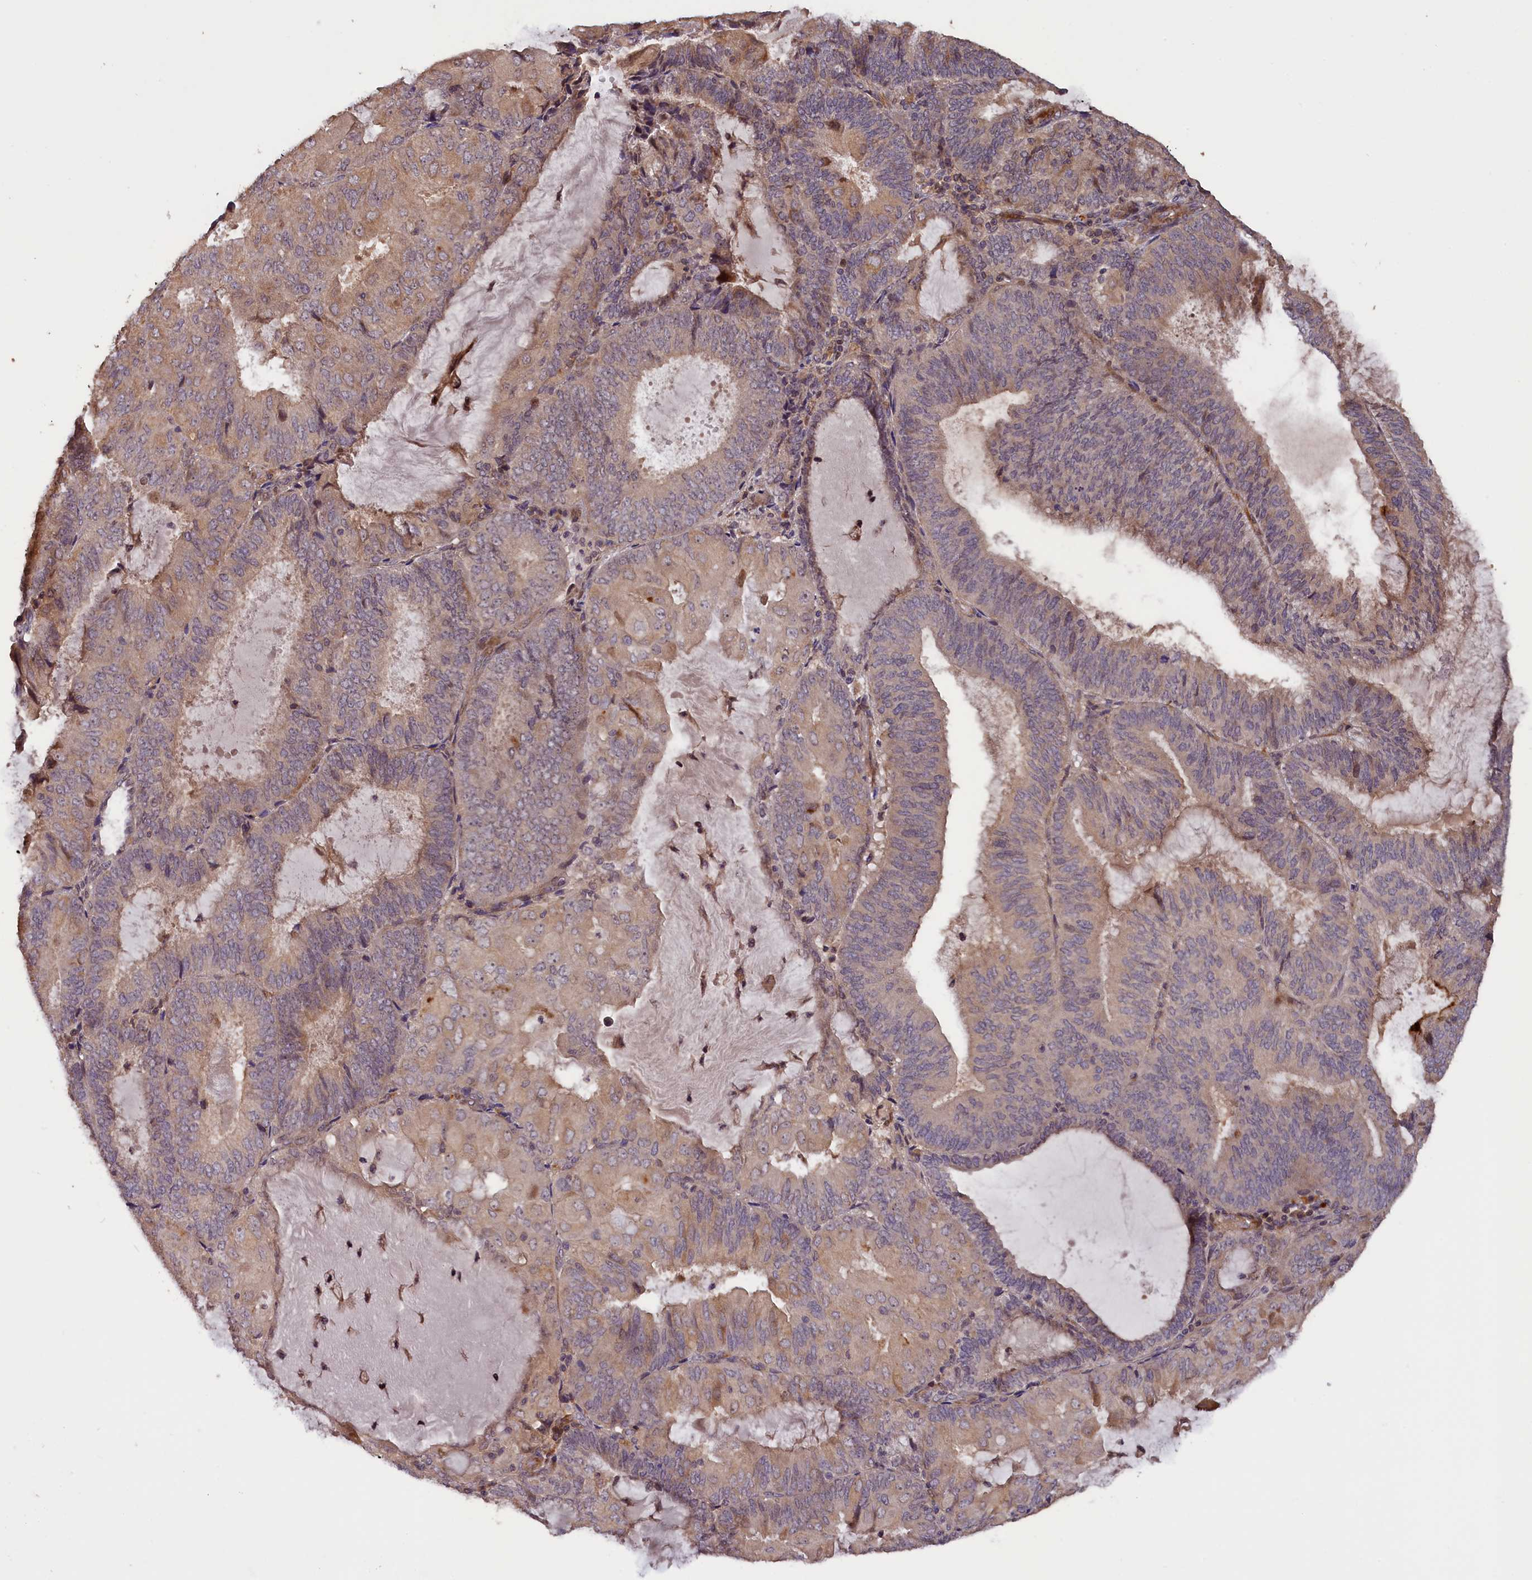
{"staining": {"intensity": "weak", "quantity": "25%-75%", "location": "cytoplasmic/membranous"}, "tissue": "endometrial cancer", "cell_type": "Tumor cells", "image_type": "cancer", "snomed": [{"axis": "morphology", "description": "Adenocarcinoma, NOS"}, {"axis": "topography", "description": "Endometrium"}], "caption": "This is a micrograph of immunohistochemistry staining of endometrial cancer (adenocarcinoma), which shows weak expression in the cytoplasmic/membranous of tumor cells.", "gene": "DNAJB9", "patient": {"sex": "female", "age": 81}}